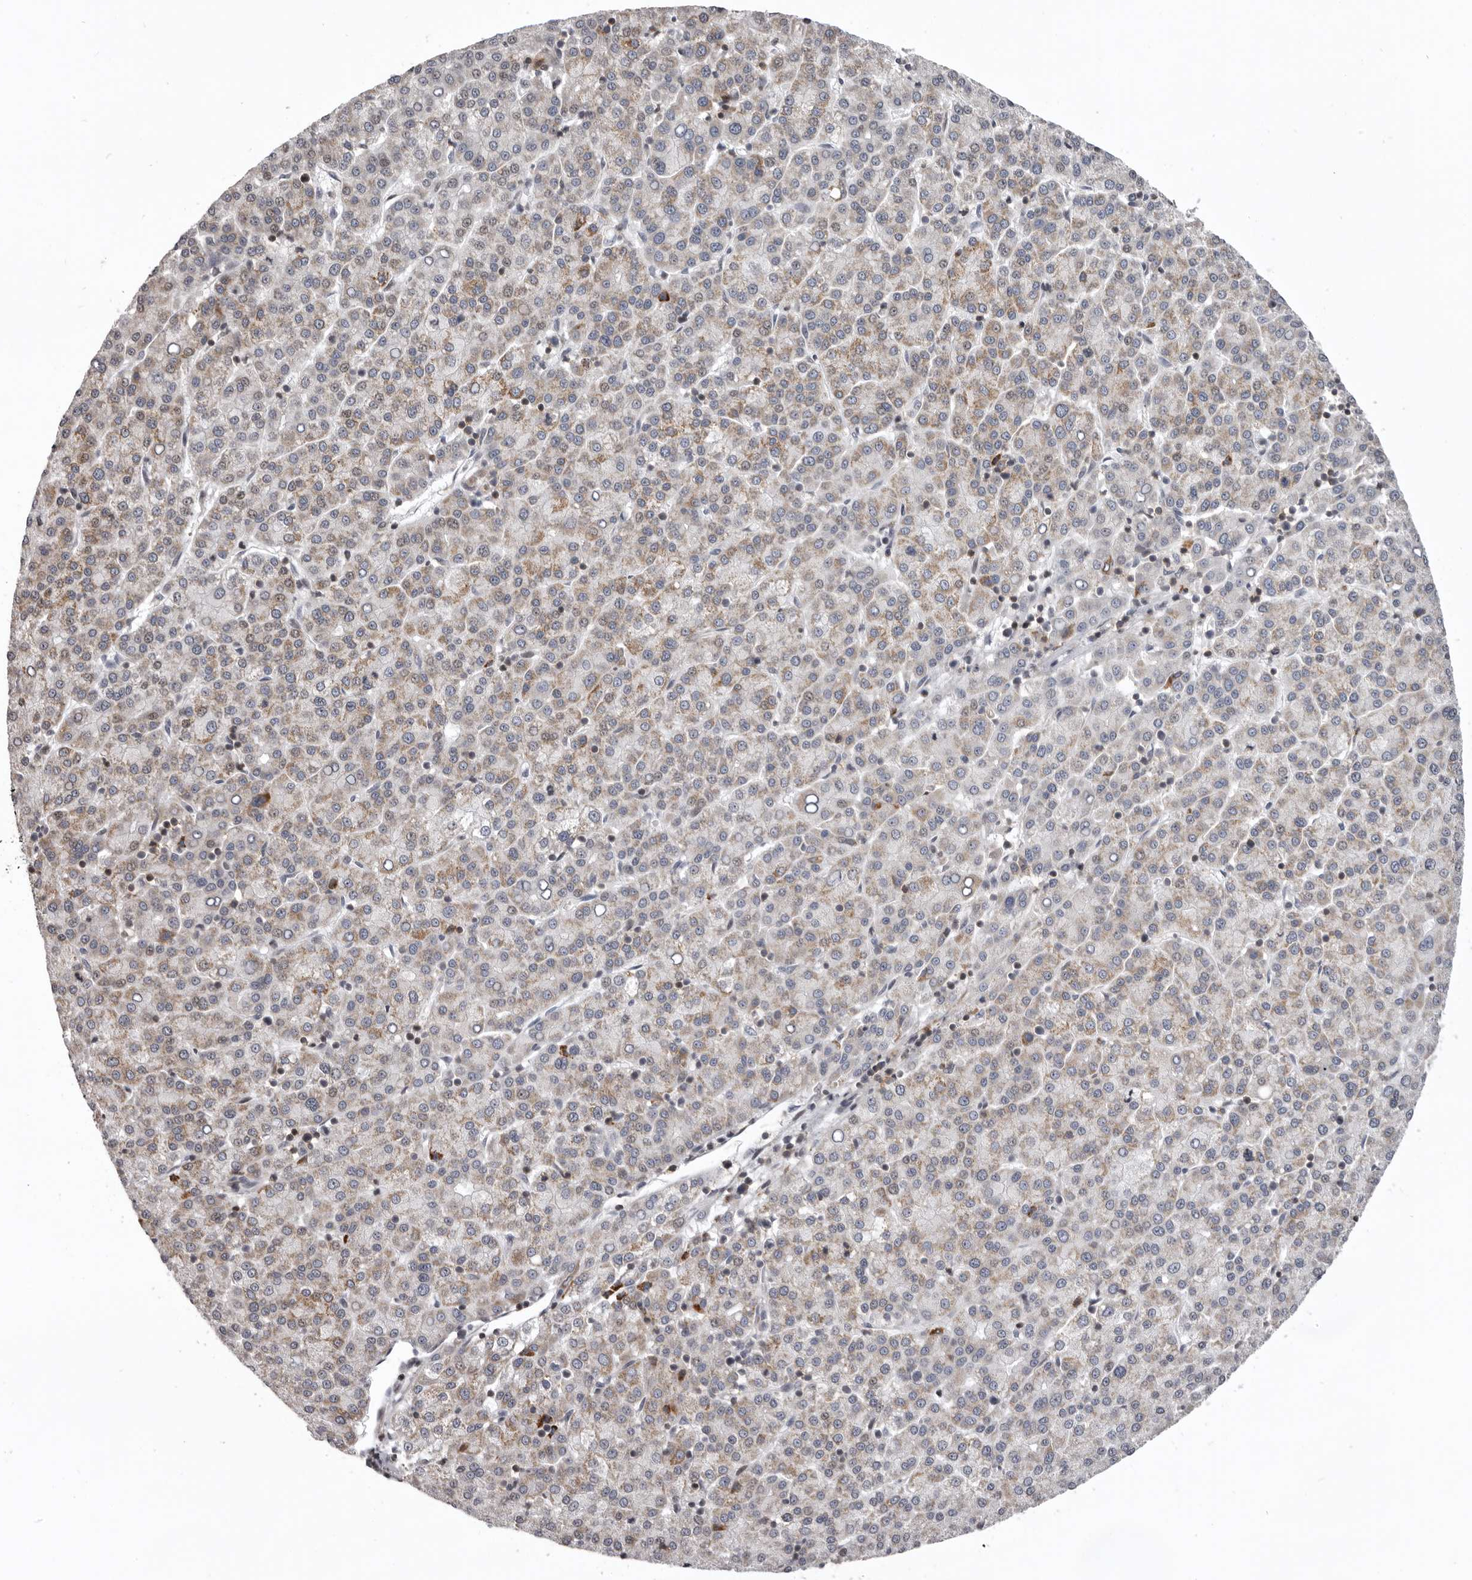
{"staining": {"intensity": "weak", "quantity": "25%-75%", "location": "cytoplasmic/membranous"}, "tissue": "liver cancer", "cell_type": "Tumor cells", "image_type": "cancer", "snomed": [{"axis": "morphology", "description": "Carcinoma, Hepatocellular, NOS"}, {"axis": "topography", "description": "Liver"}], "caption": "Protein expression analysis of liver hepatocellular carcinoma reveals weak cytoplasmic/membranous expression in about 25%-75% of tumor cells.", "gene": "AZIN1", "patient": {"sex": "female", "age": 58}}